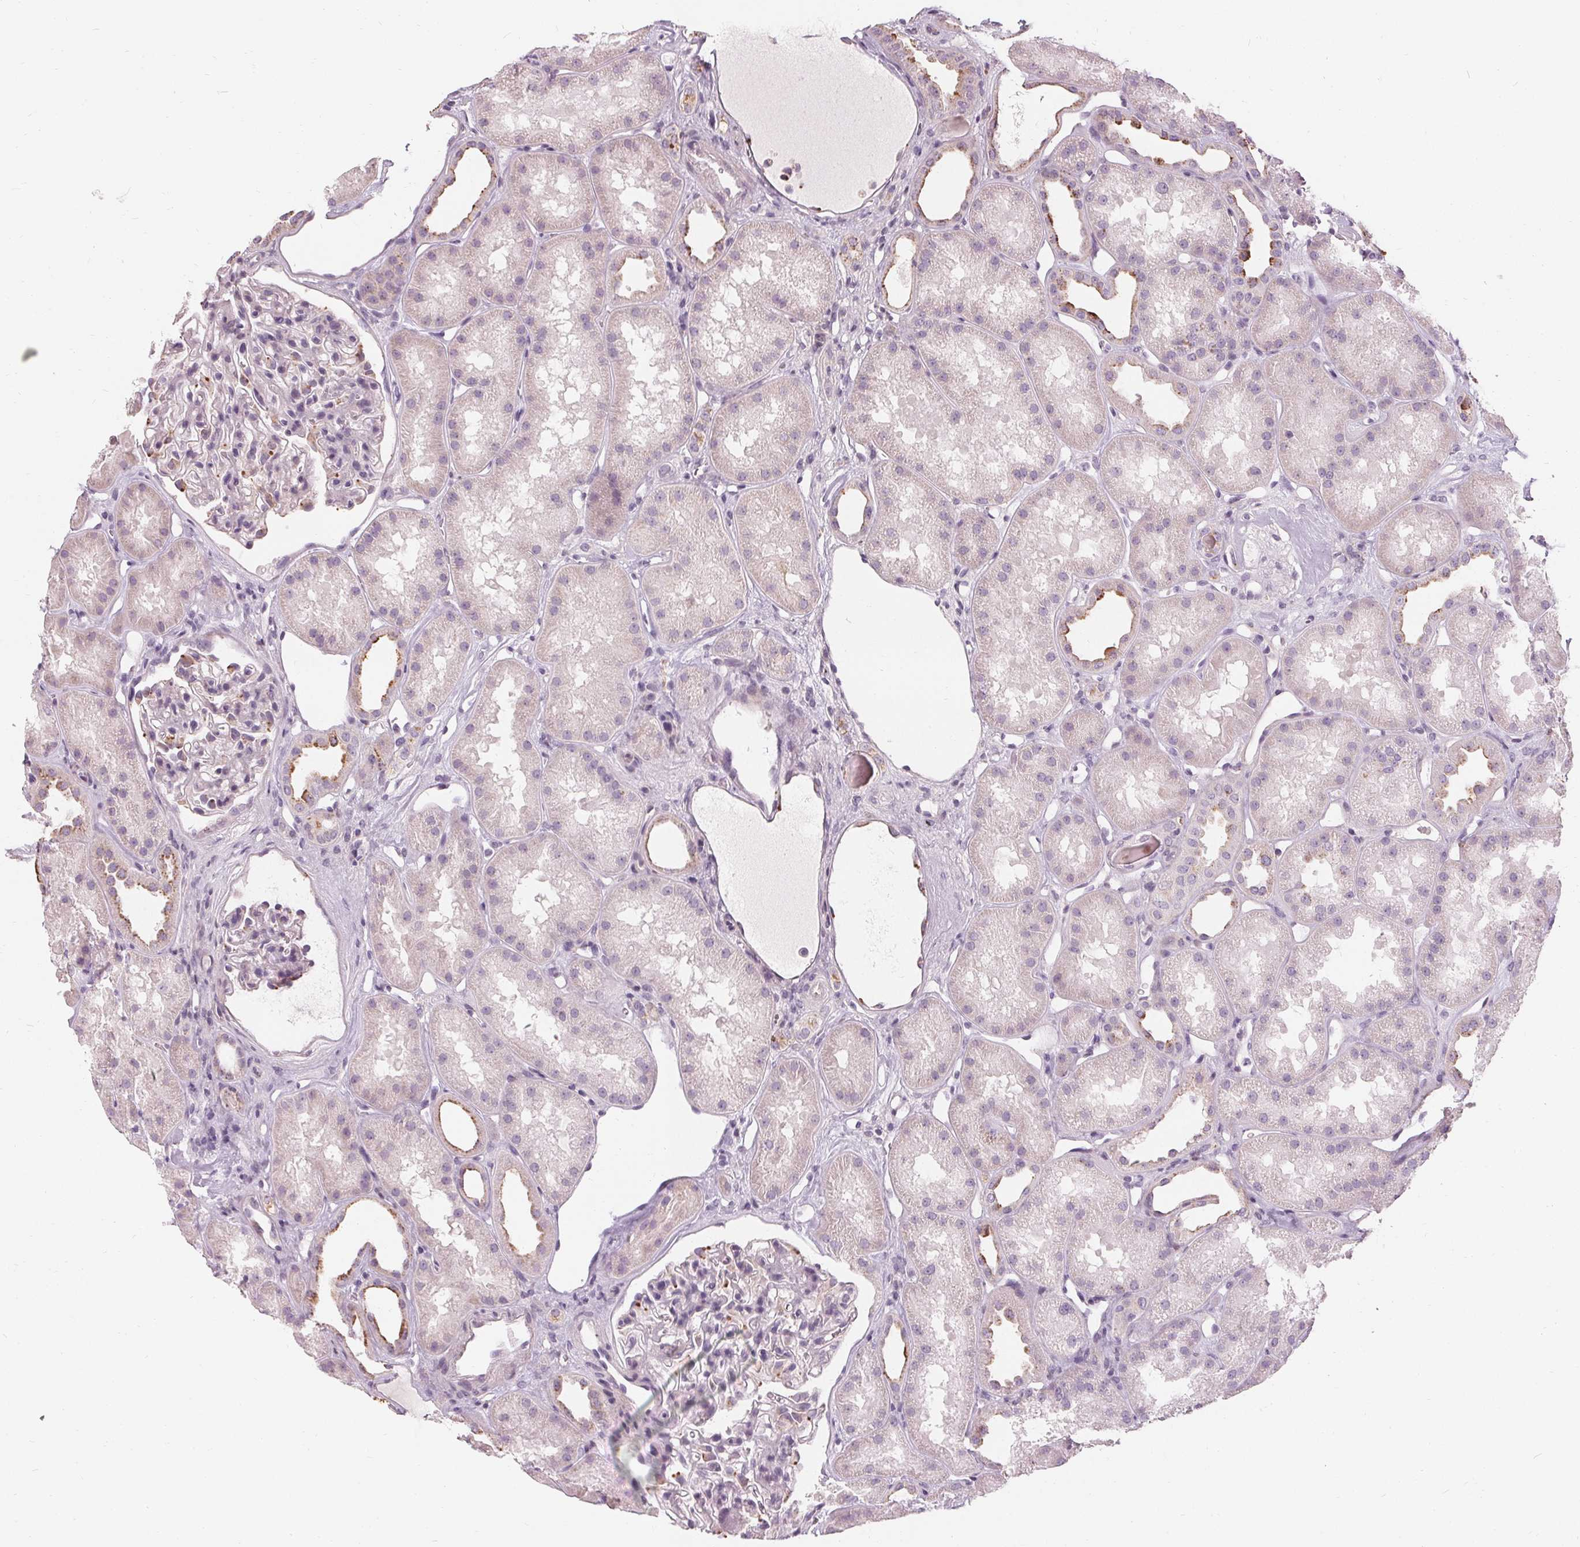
{"staining": {"intensity": "negative", "quantity": "none", "location": "none"}, "tissue": "kidney", "cell_type": "Cells in glomeruli", "image_type": "normal", "snomed": [{"axis": "morphology", "description": "Normal tissue, NOS"}, {"axis": "topography", "description": "Kidney"}], "caption": "DAB (3,3'-diaminobenzidine) immunohistochemical staining of normal human kidney demonstrates no significant positivity in cells in glomeruli.", "gene": "HOPX", "patient": {"sex": "male", "age": 61}}